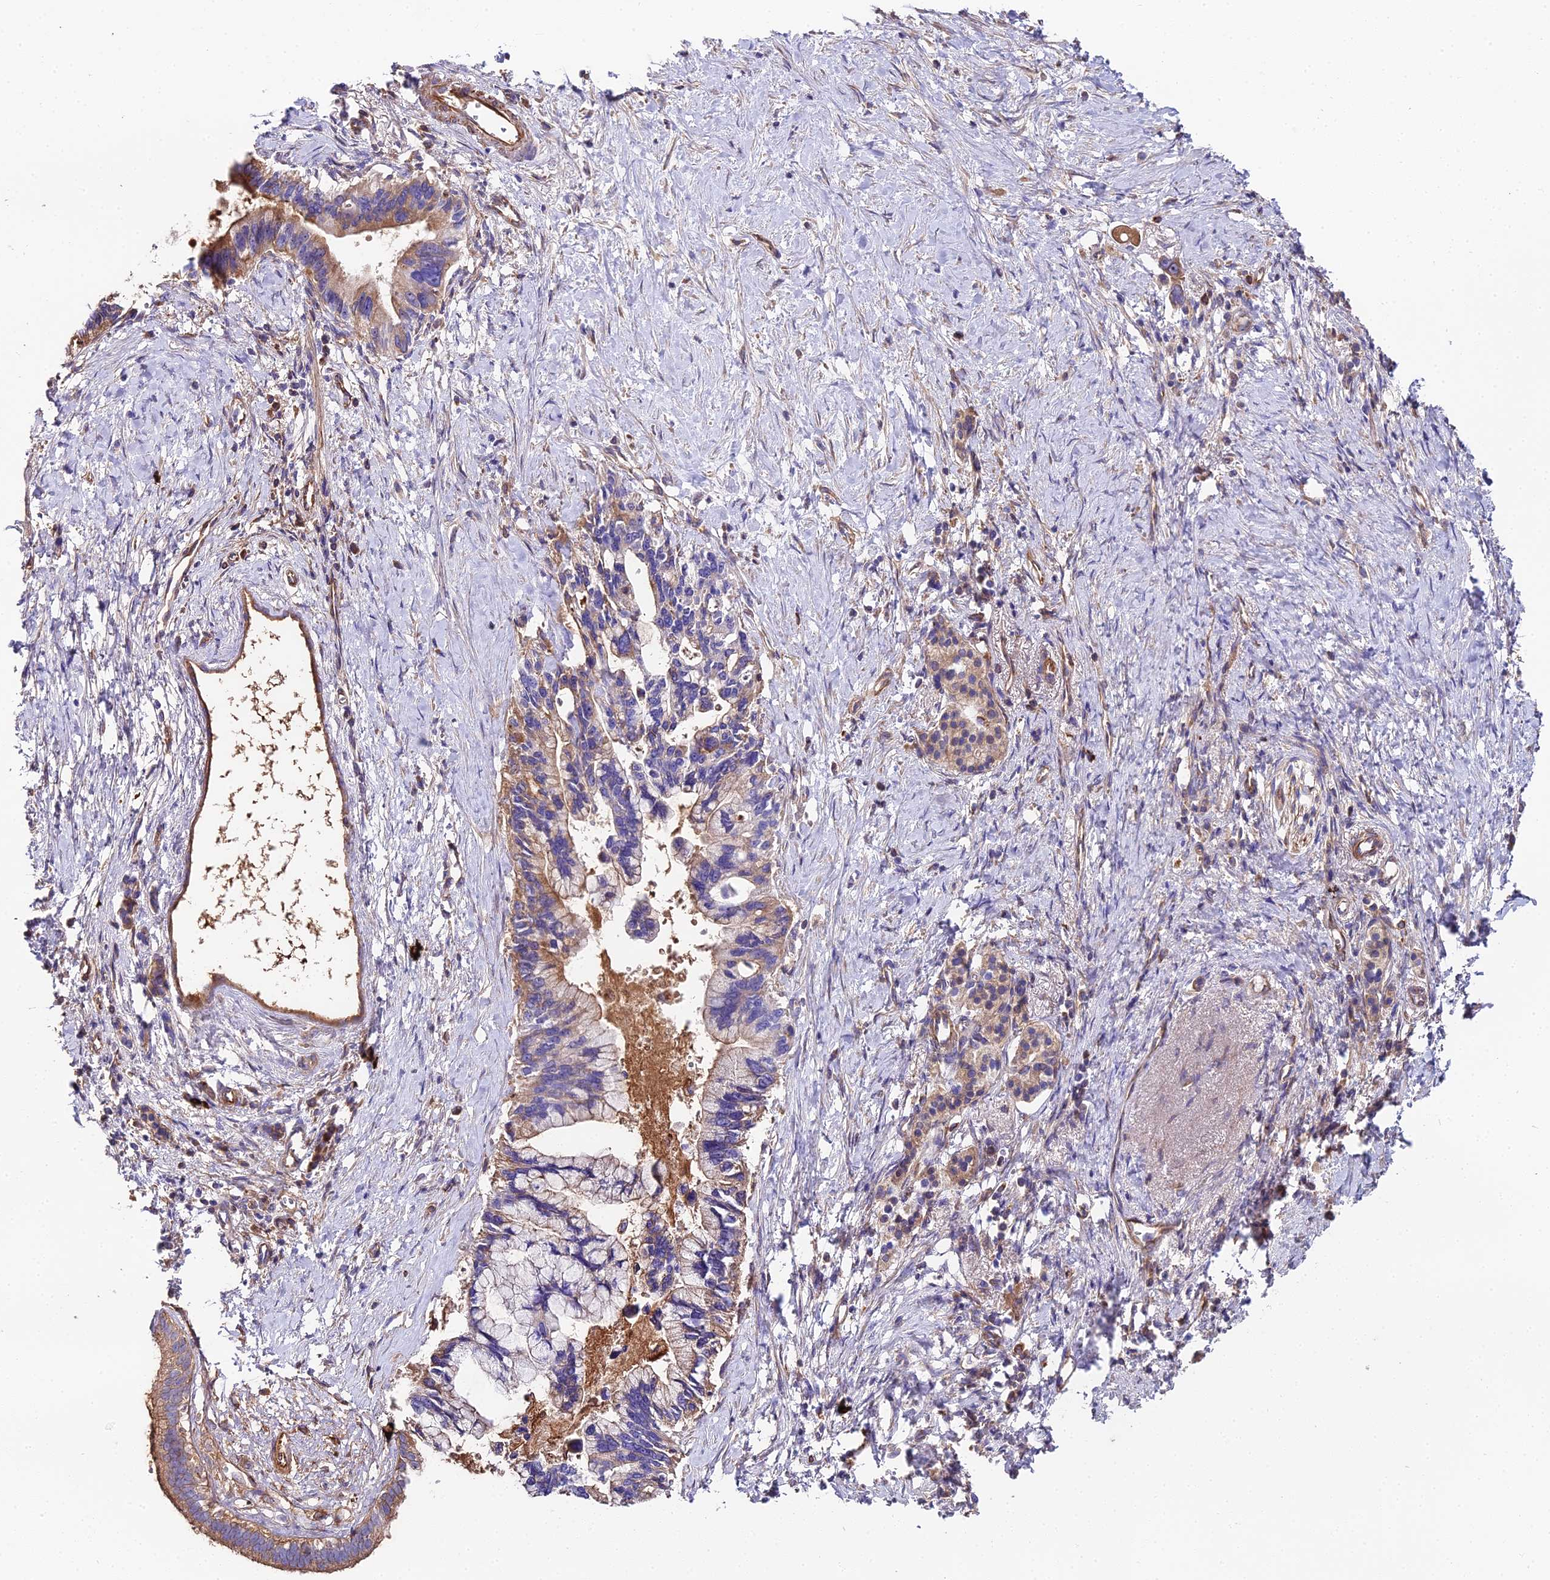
{"staining": {"intensity": "moderate", "quantity": "25%-75%", "location": "cytoplasmic/membranous"}, "tissue": "pancreatic cancer", "cell_type": "Tumor cells", "image_type": "cancer", "snomed": [{"axis": "morphology", "description": "Adenocarcinoma, NOS"}, {"axis": "topography", "description": "Pancreas"}], "caption": "The immunohistochemical stain highlights moderate cytoplasmic/membranous expression in tumor cells of pancreatic cancer (adenocarcinoma) tissue.", "gene": "BEX4", "patient": {"sex": "female", "age": 83}}